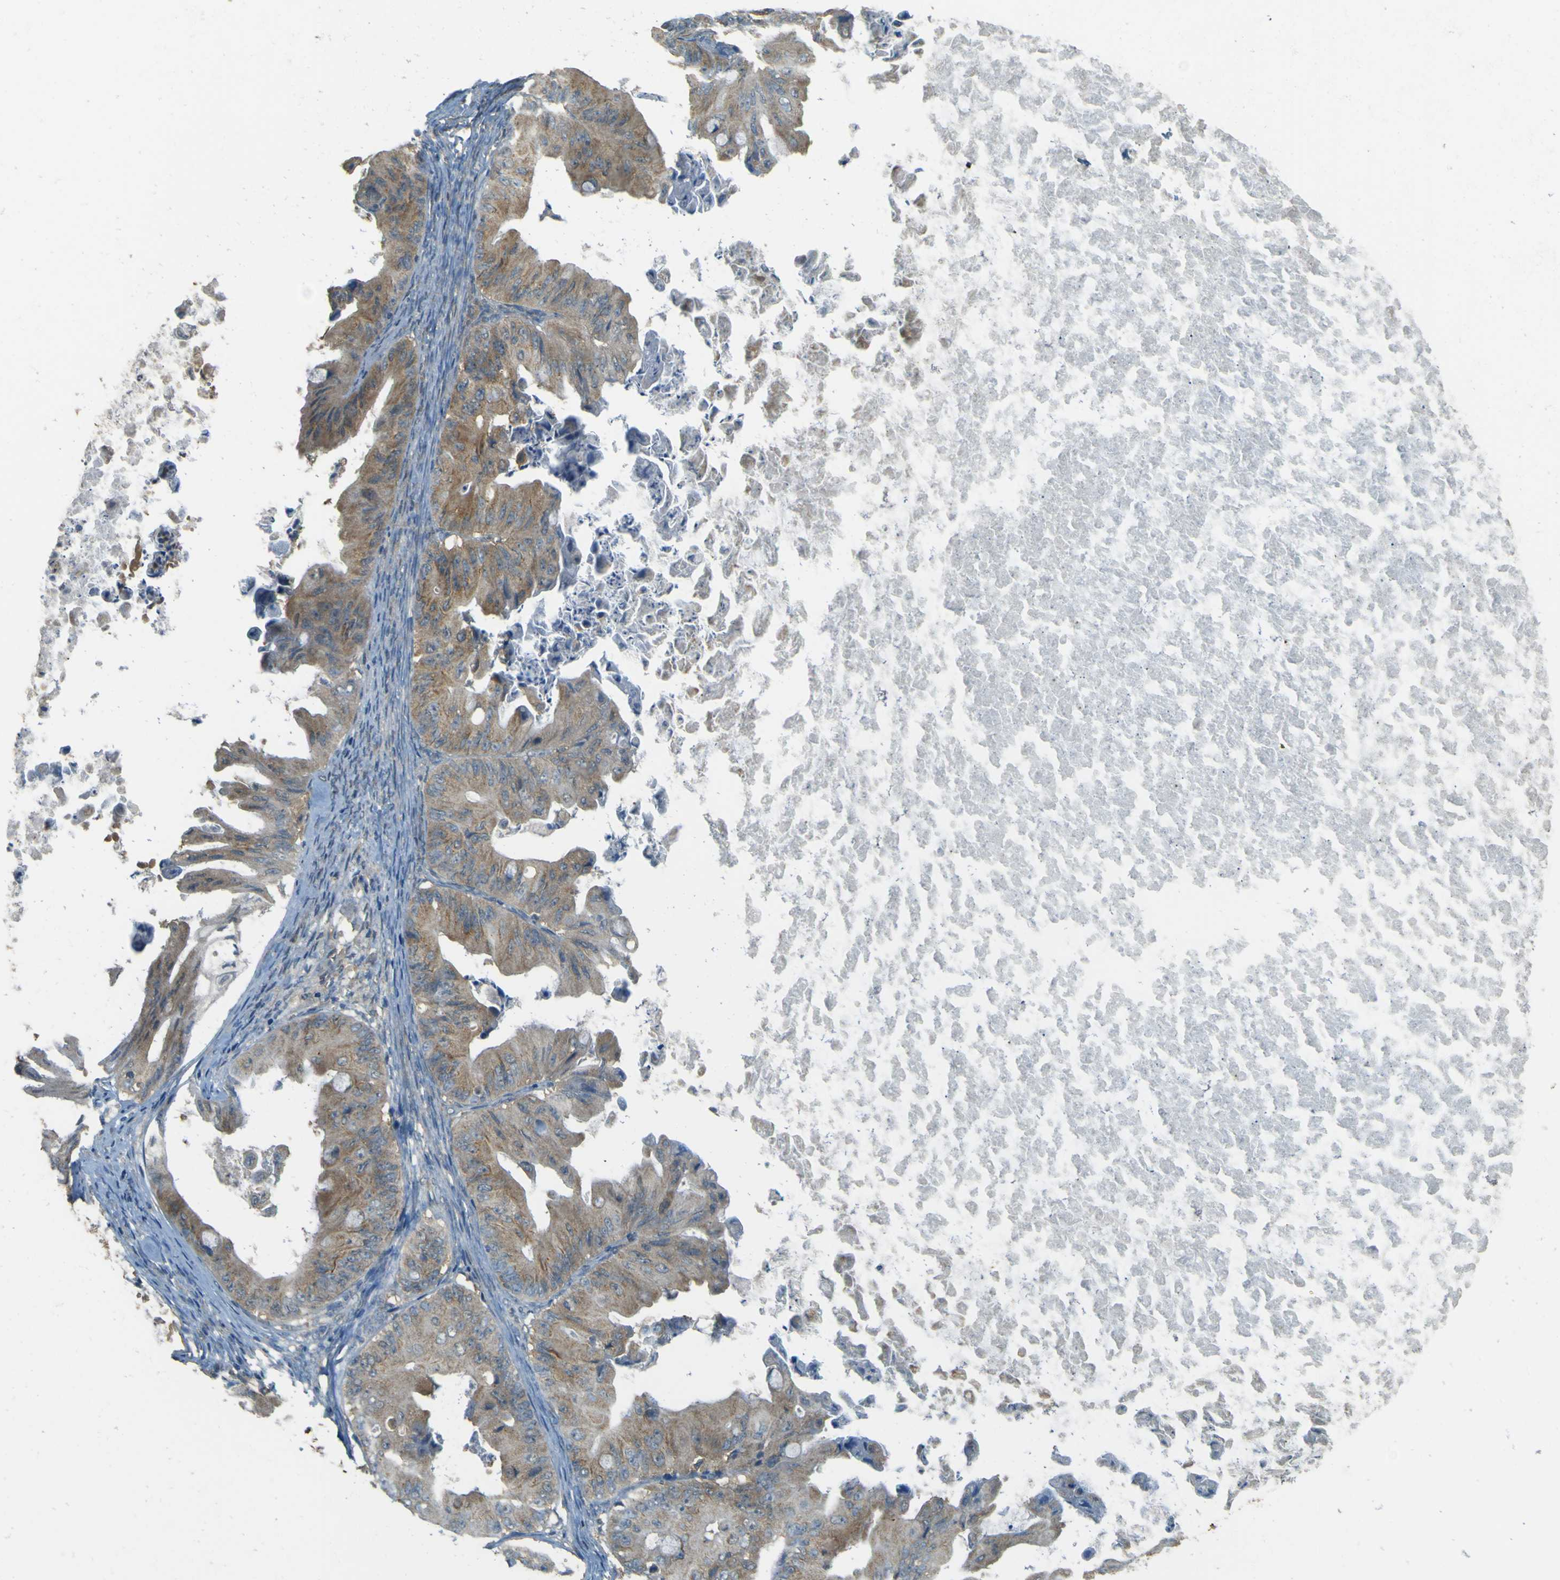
{"staining": {"intensity": "moderate", "quantity": "25%-75%", "location": "cytoplasmic/membranous"}, "tissue": "ovarian cancer", "cell_type": "Tumor cells", "image_type": "cancer", "snomed": [{"axis": "morphology", "description": "Cystadenocarcinoma, mucinous, NOS"}, {"axis": "topography", "description": "Ovary"}], "caption": "Immunohistochemical staining of ovarian cancer (mucinous cystadenocarcinoma) exhibits medium levels of moderate cytoplasmic/membranous expression in approximately 25%-75% of tumor cells.", "gene": "GOLGA1", "patient": {"sex": "female", "age": 37}}